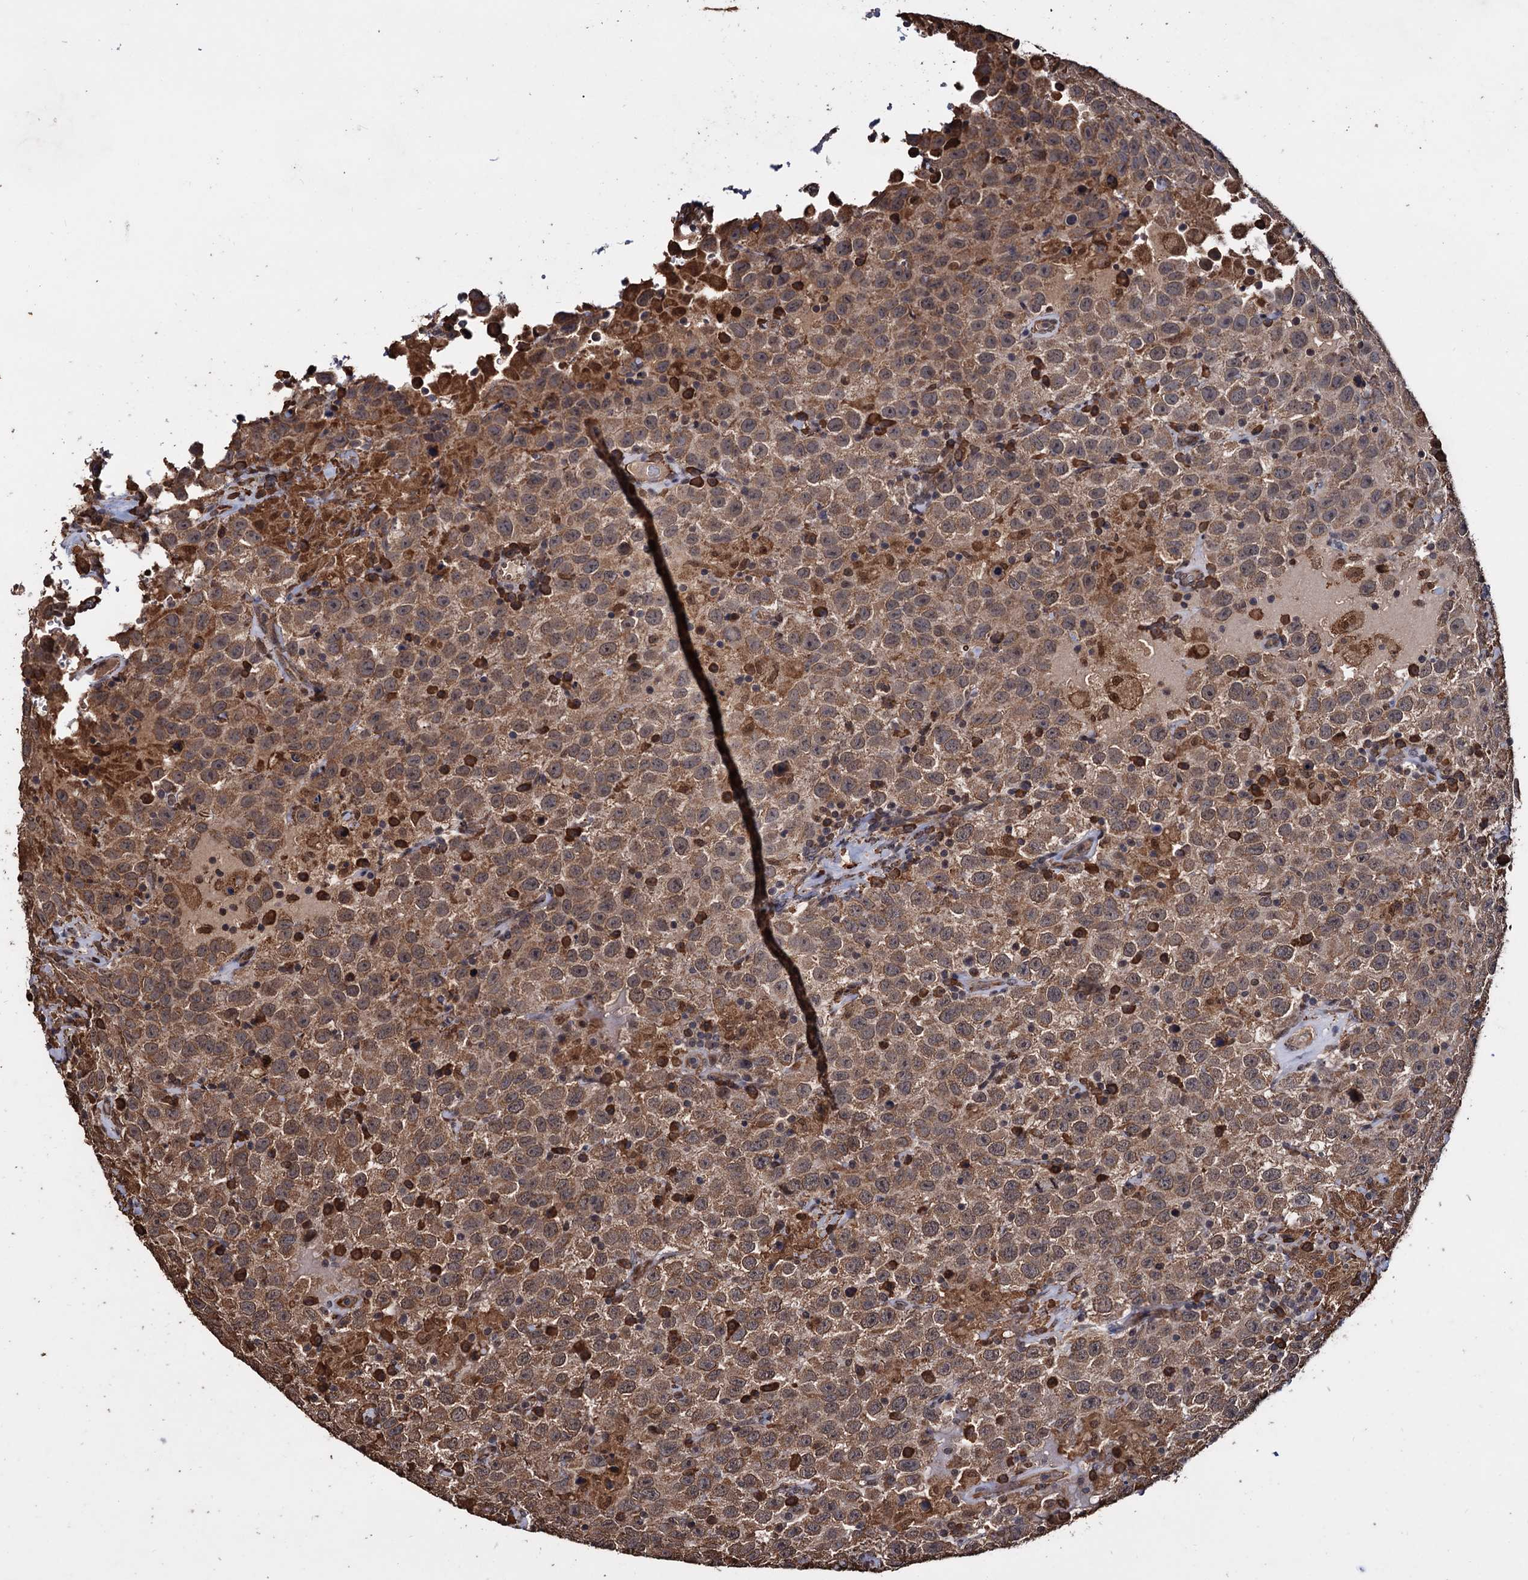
{"staining": {"intensity": "moderate", "quantity": ">75%", "location": "cytoplasmic/membranous"}, "tissue": "testis cancer", "cell_type": "Tumor cells", "image_type": "cancer", "snomed": [{"axis": "morphology", "description": "Seminoma, NOS"}, {"axis": "topography", "description": "Testis"}], "caption": "Testis seminoma stained for a protein (brown) reveals moderate cytoplasmic/membranous positive positivity in approximately >75% of tumor cells.", "gene": "TBC1D12", "patient": {"sex": "male", "age": 41}}